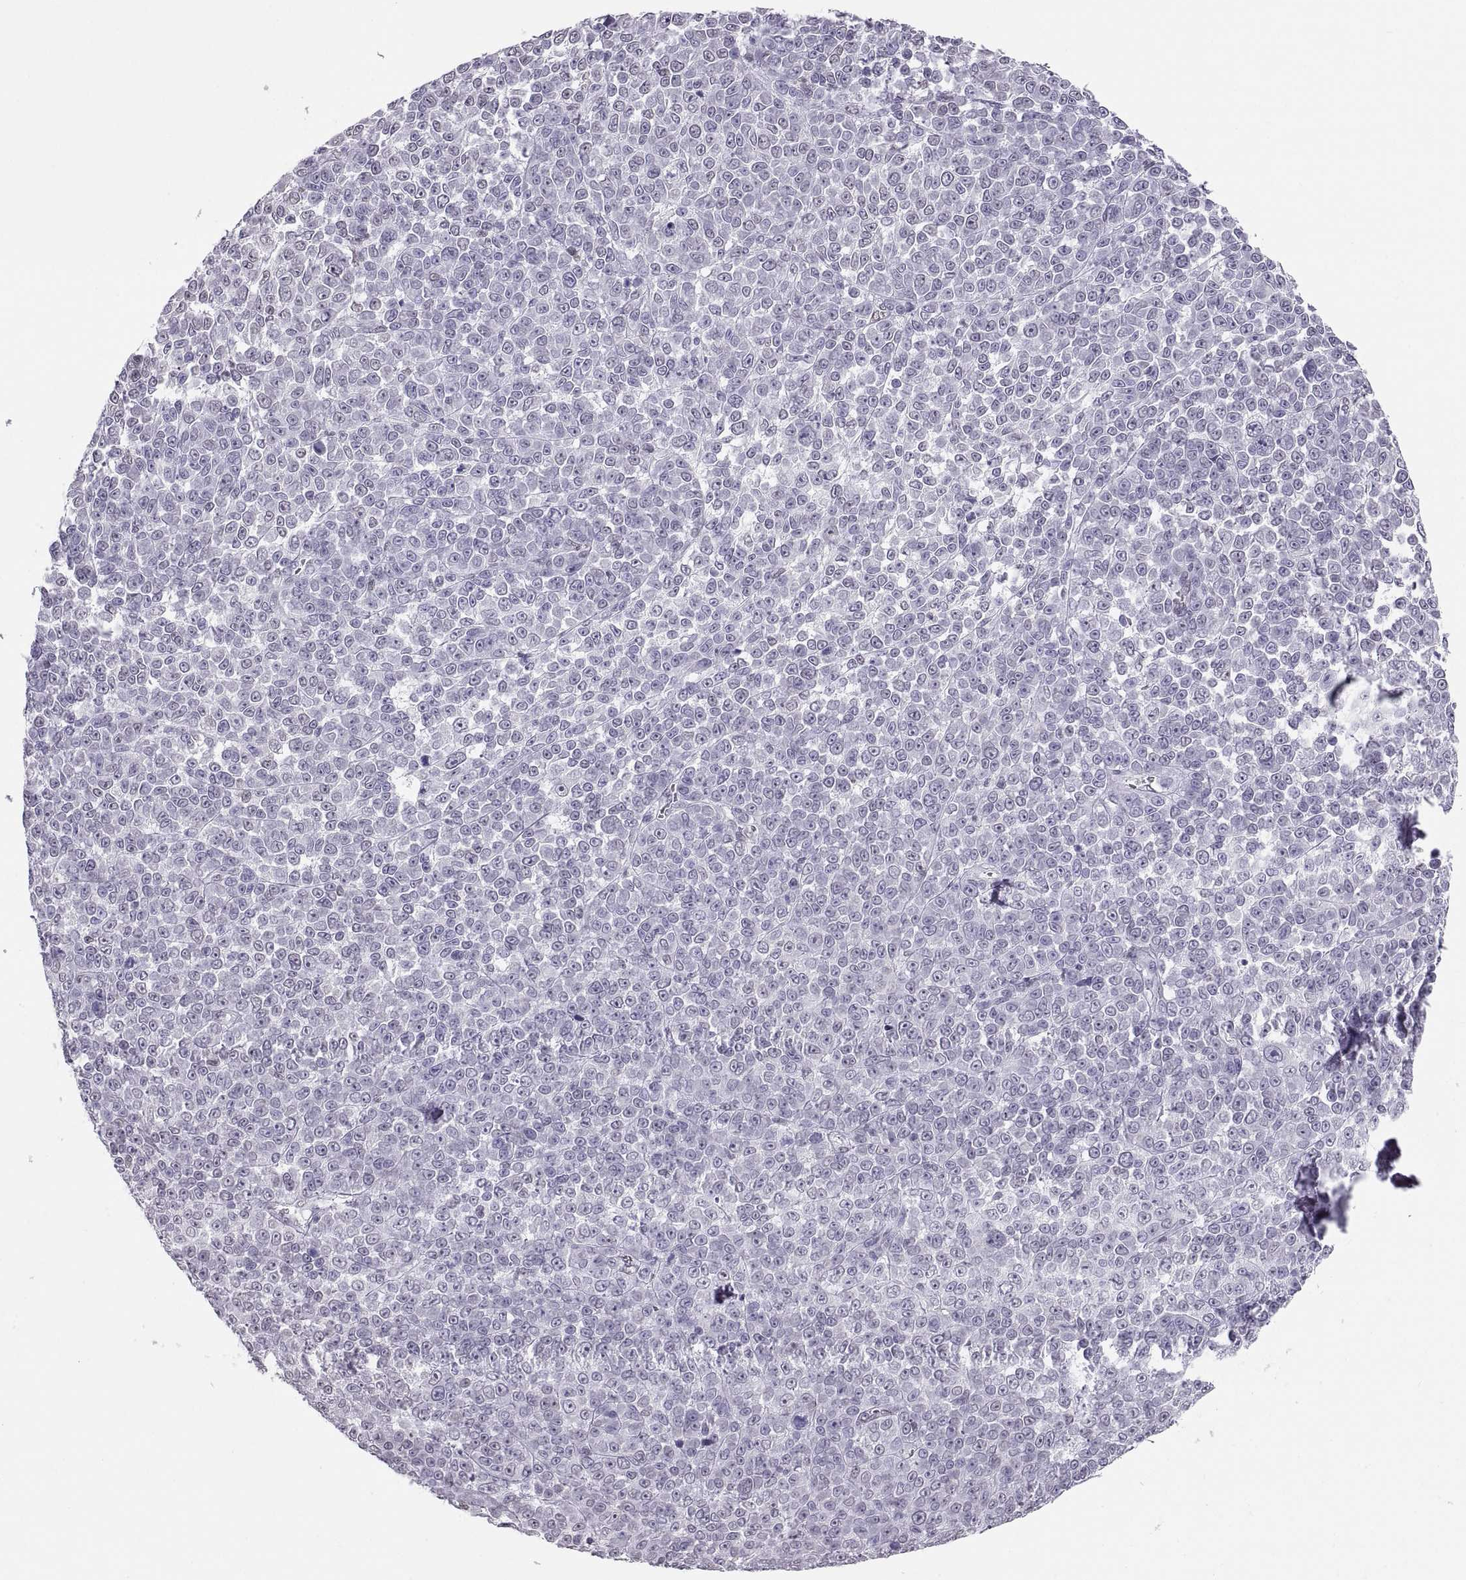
{"staining": {"intensity": "negative", "quantity": "none", "location": "none"}, "tissue": "melanoma", "cell_type": "Tumor cells", "image_type": "cancer", "snomed": [{"axis": "morphology", "description": "Malignant melanoma, NOS"}, {"axis": "topography", "description": "Skin"}], "caption": "An immunohistochemistry micrograph of malignant melanoma is shown. There is no staining in tumor cells of malignant melanoma. (Immunohistochemistry, brightfield microscopy, high magnification).", "gene": "CARTPT", "patient": {"sex": "female", "age": 95}}